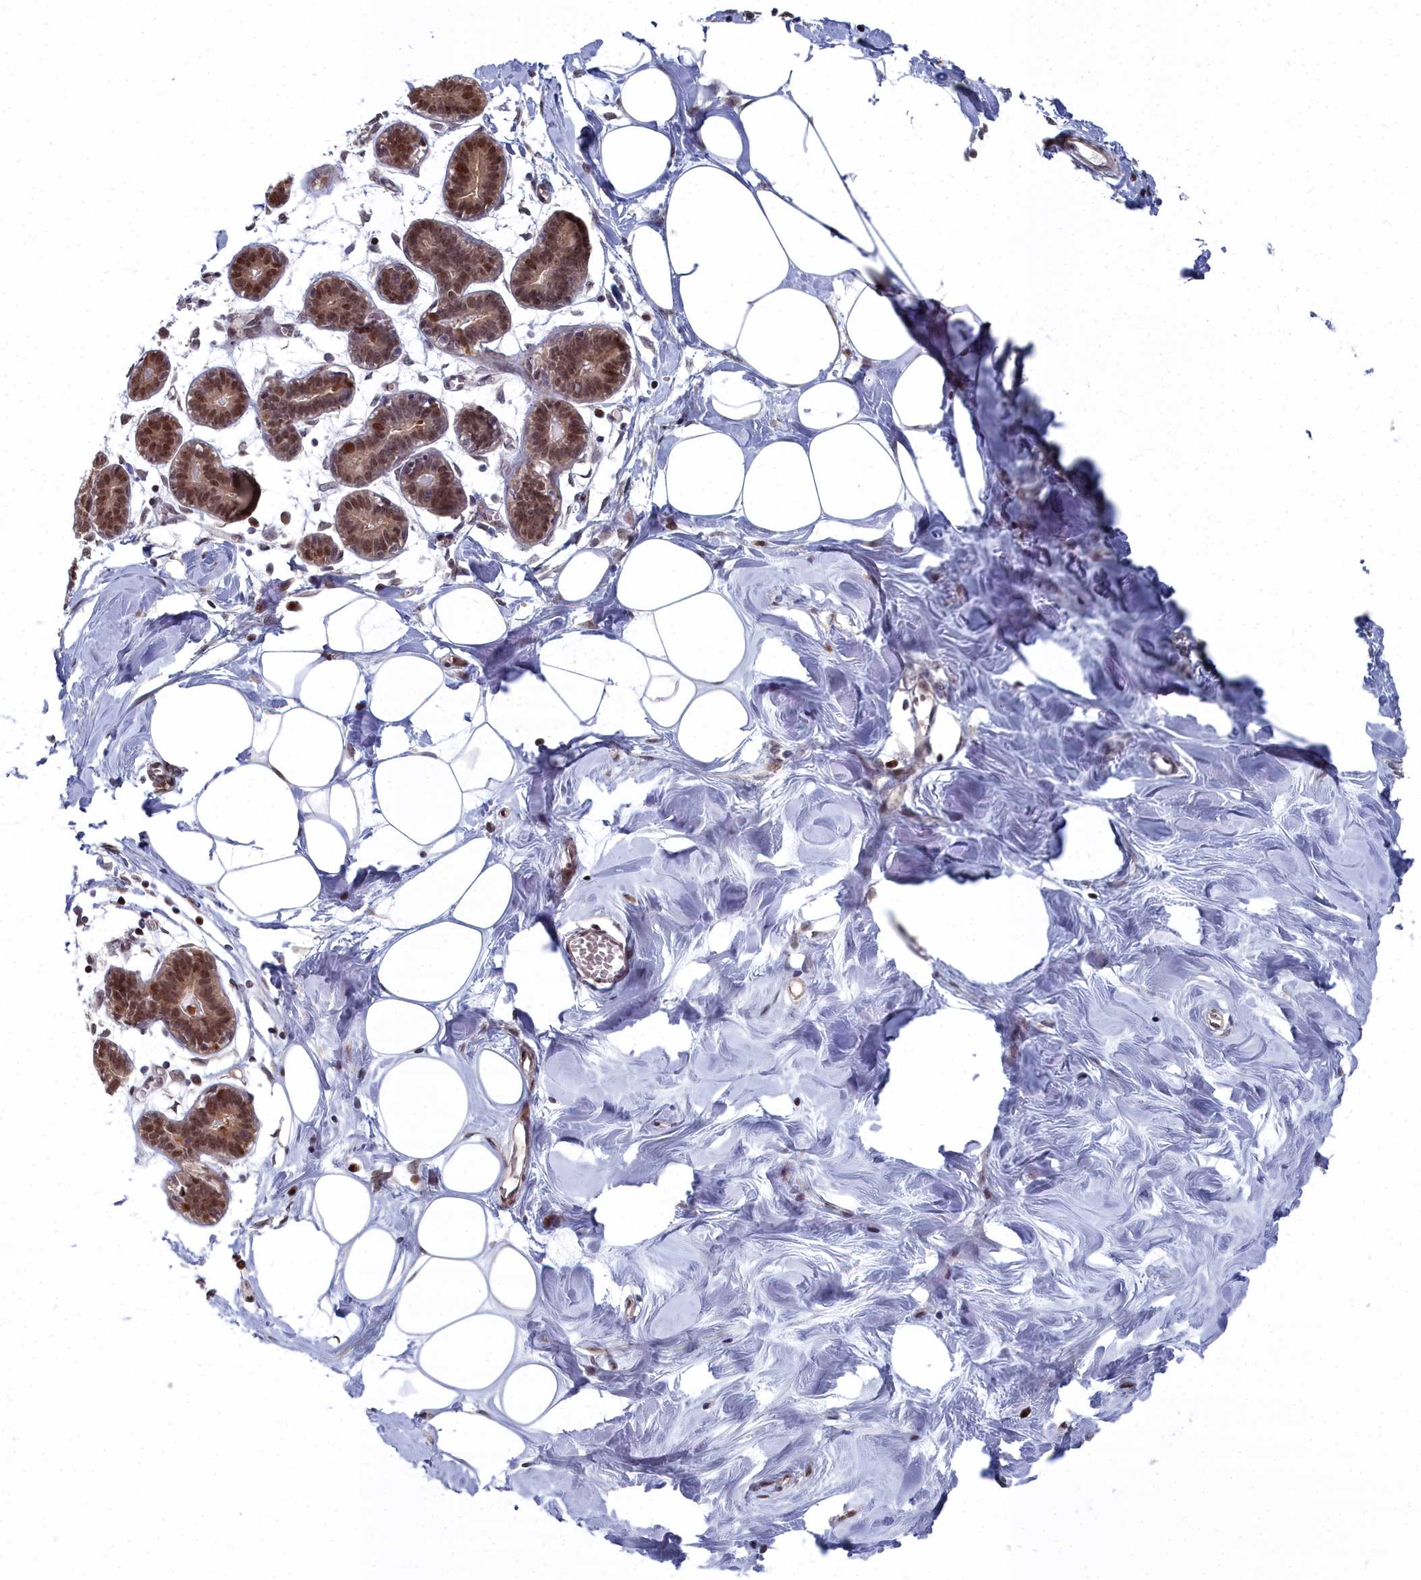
{"staining": {"intensity": "moderate", "quantity": "25%-75%", "location": "nuclear"}, "tissue": "breast", "cell_type": "Adipocytes", "image_type": "normal", "snomed": [{"axis": "morphology", "description": "Normal tissue, NOS"}, {"axis": "topography", "description": "Breast"}], "caption": "The histopathology image reveals staining of unremarkable breast, revealing moderate nuclear protein staining (brown color) within adipocytes. Immunohistochemistry (ihc) stains the protein of interest in brown and the nuclei are stained blue.", "gene": "RPS27A", "patient": {"sex": "female", "age": 27}}